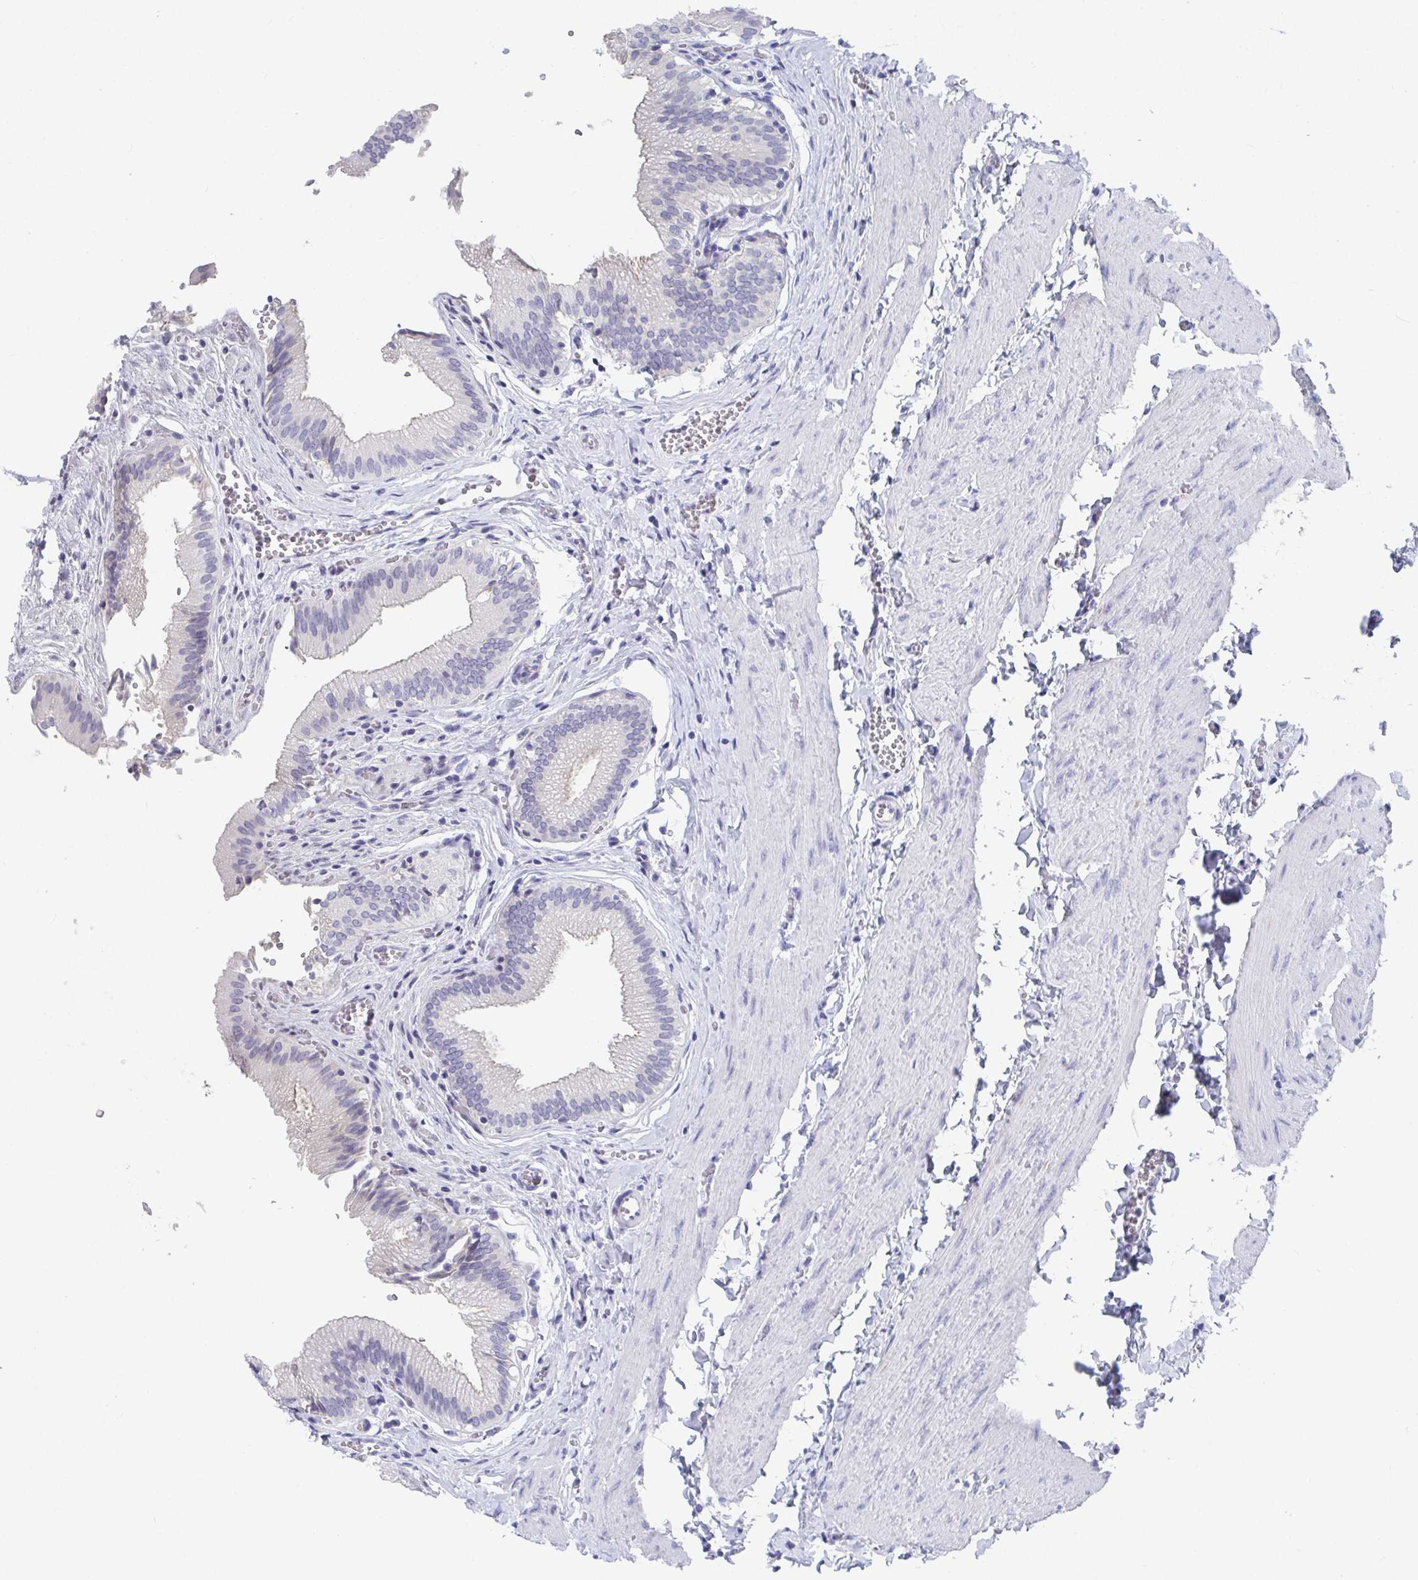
{"staining": {"intensity": "negative", "quantity": "none", "location": "none"}, "tissue": "gallbladder", "cell_type": "Glandular cells", "image_type": "normal", "snomed": [{"axis": "morphology", "description": "Normal tissue, NOS"}, {"axis": "topography", "description": "Gallbladder"}, {"axis": "topography", "description": "Peripheral nerve tissue"}], "caption": "Glandular cells are negative for protein expression in unremarkable human gallbladder. (DAB (3,3'-diaminobenzidine) immunohistochemistry visualized using brightfield microscopy, high magnification).", "gene": "TAS2R39", "patient": {"sex": "male", "age": 17}}